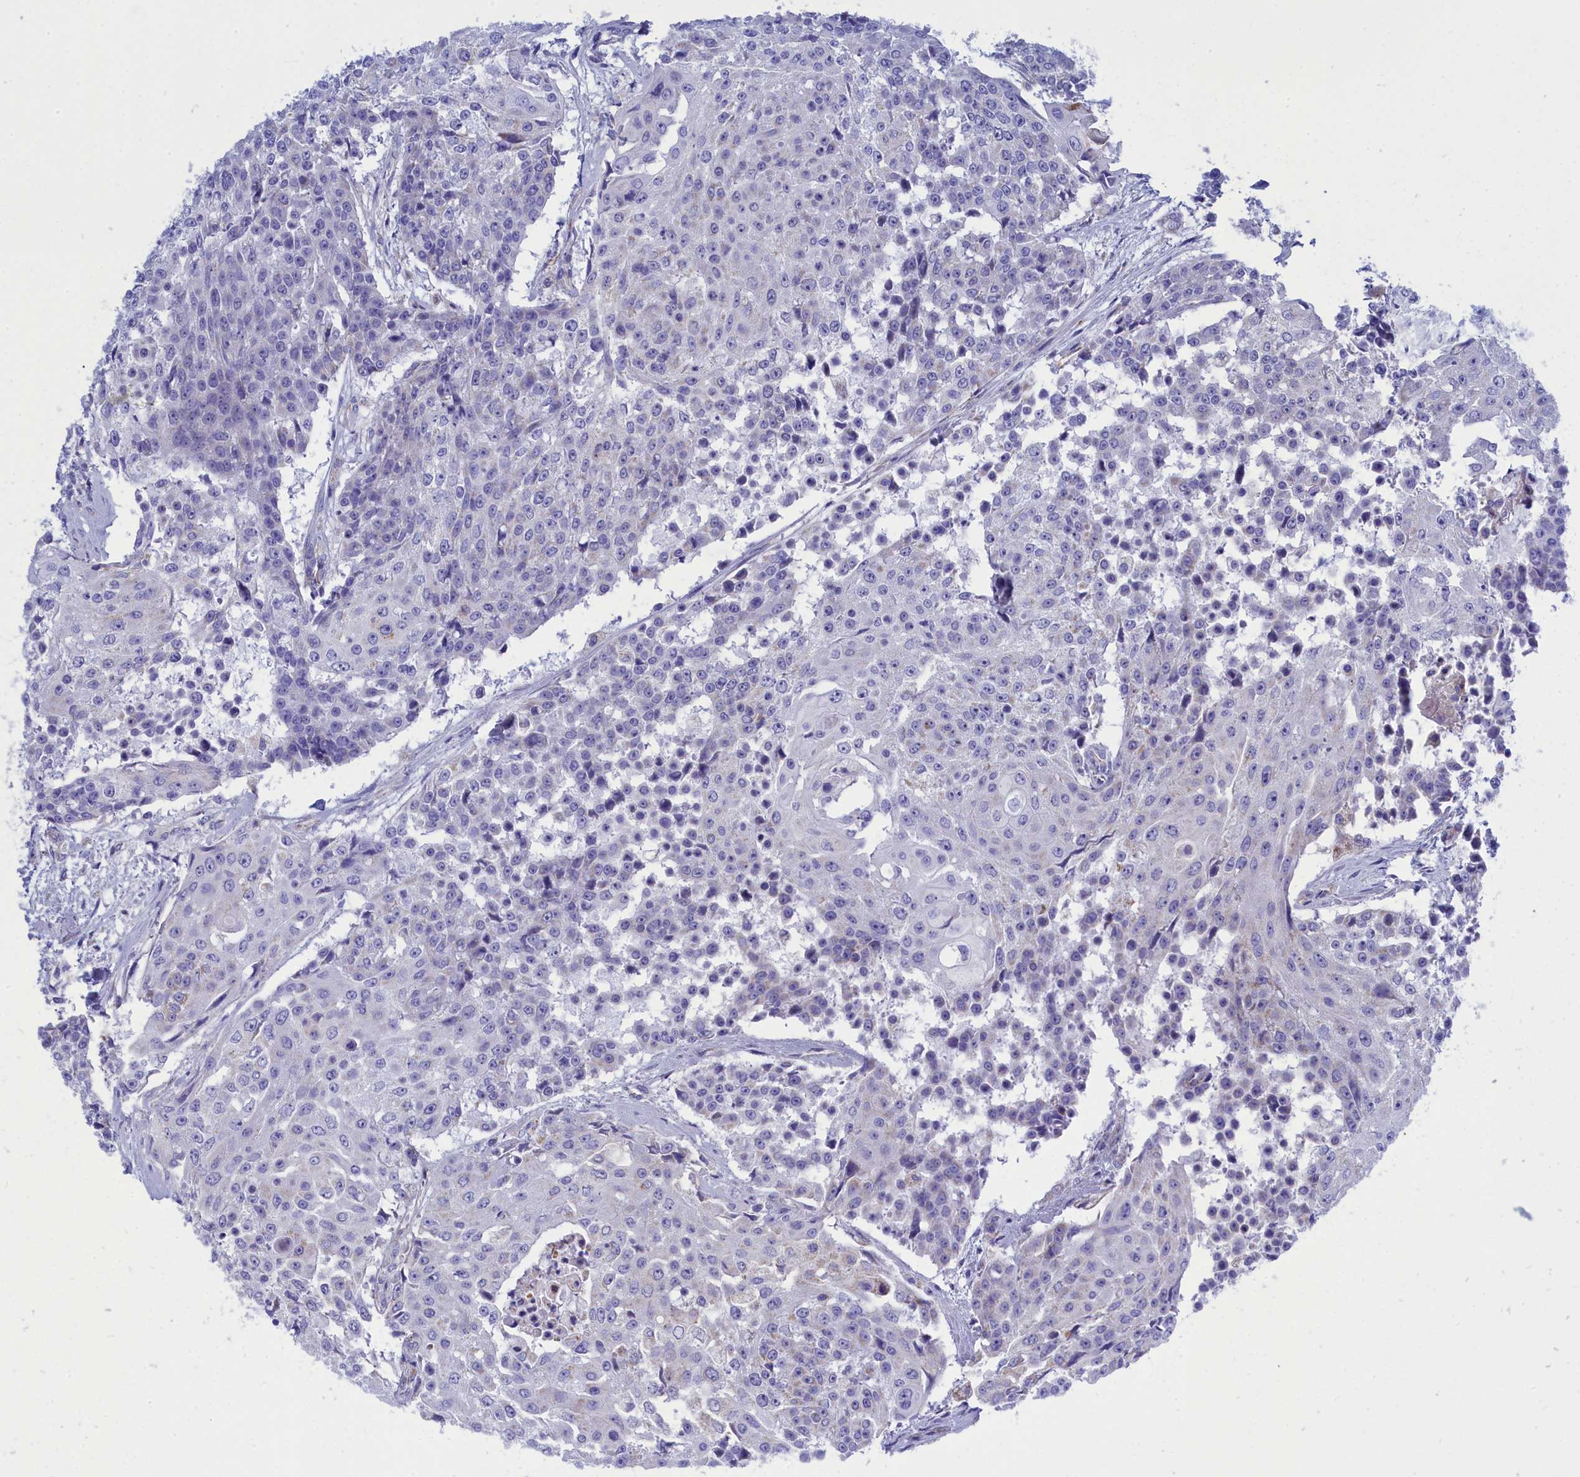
{"staining": {"intensity": "negative", "quantity": "none", "location": "none"}, "tissue": "urothelial cancer", "cell_type": "Tumor cells", "image_type": "cancer", "snomed": [{"axis": "morphology", "description": "Urothelial carcinoma, High grade"}, {"axis": "topography", "description": "Urinary bladder"}], "caption": "This is an immunohistochemistry histopathology image of human urothelial carcinoma (high-grade). There is no staining in tumor cells.", "gene": "CCRL2", "patient": {"sex": "female", "age": 63}}